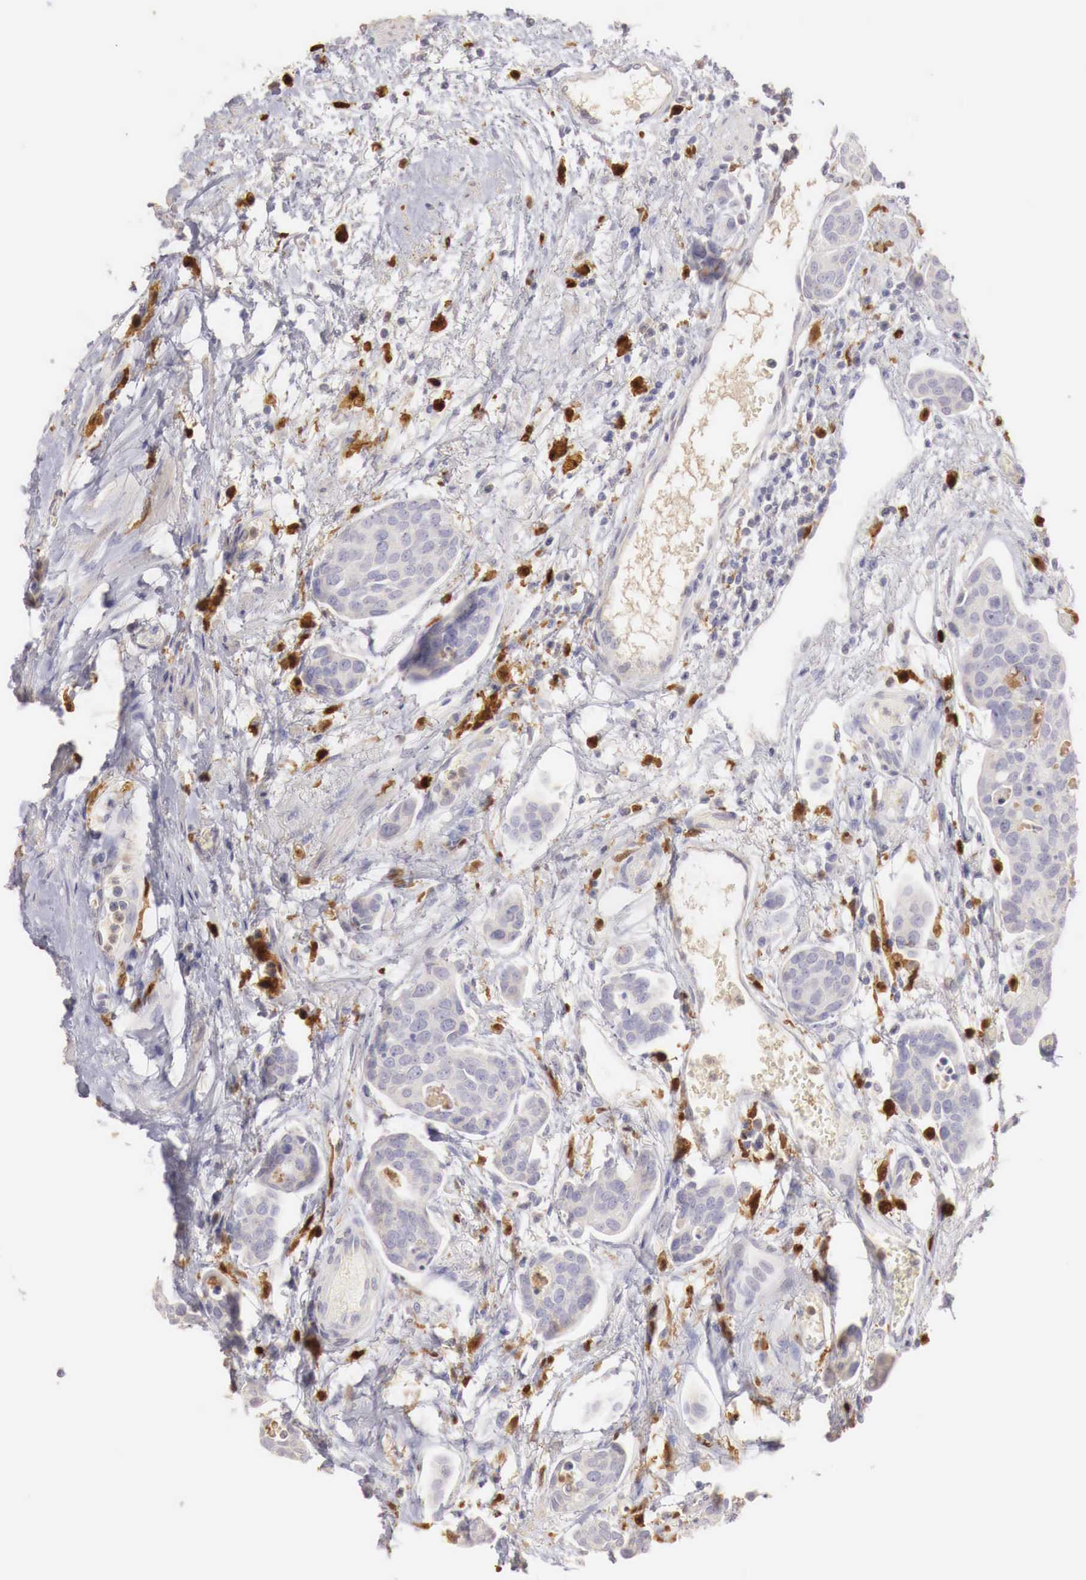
{"staining": {"intensity": "weak", "quantity": "<25%", "location": "cytoplasmic/membranous"}, "tissue": "urothelial cancer", "cell_type": "Tumor cells", "image_type": "cancer", "snomed": [{"axis": "morphology", "description": "Urothelial carcinoma, High grade"}, {"axis": "topography", "description": "Urinary bladder"}], "caption": "The image exhibits no significant expression in tumor cells of high-grade urothelial carcinoma.", "gene": "RENBP", "patient": {"sex": "male", "age": 78}}